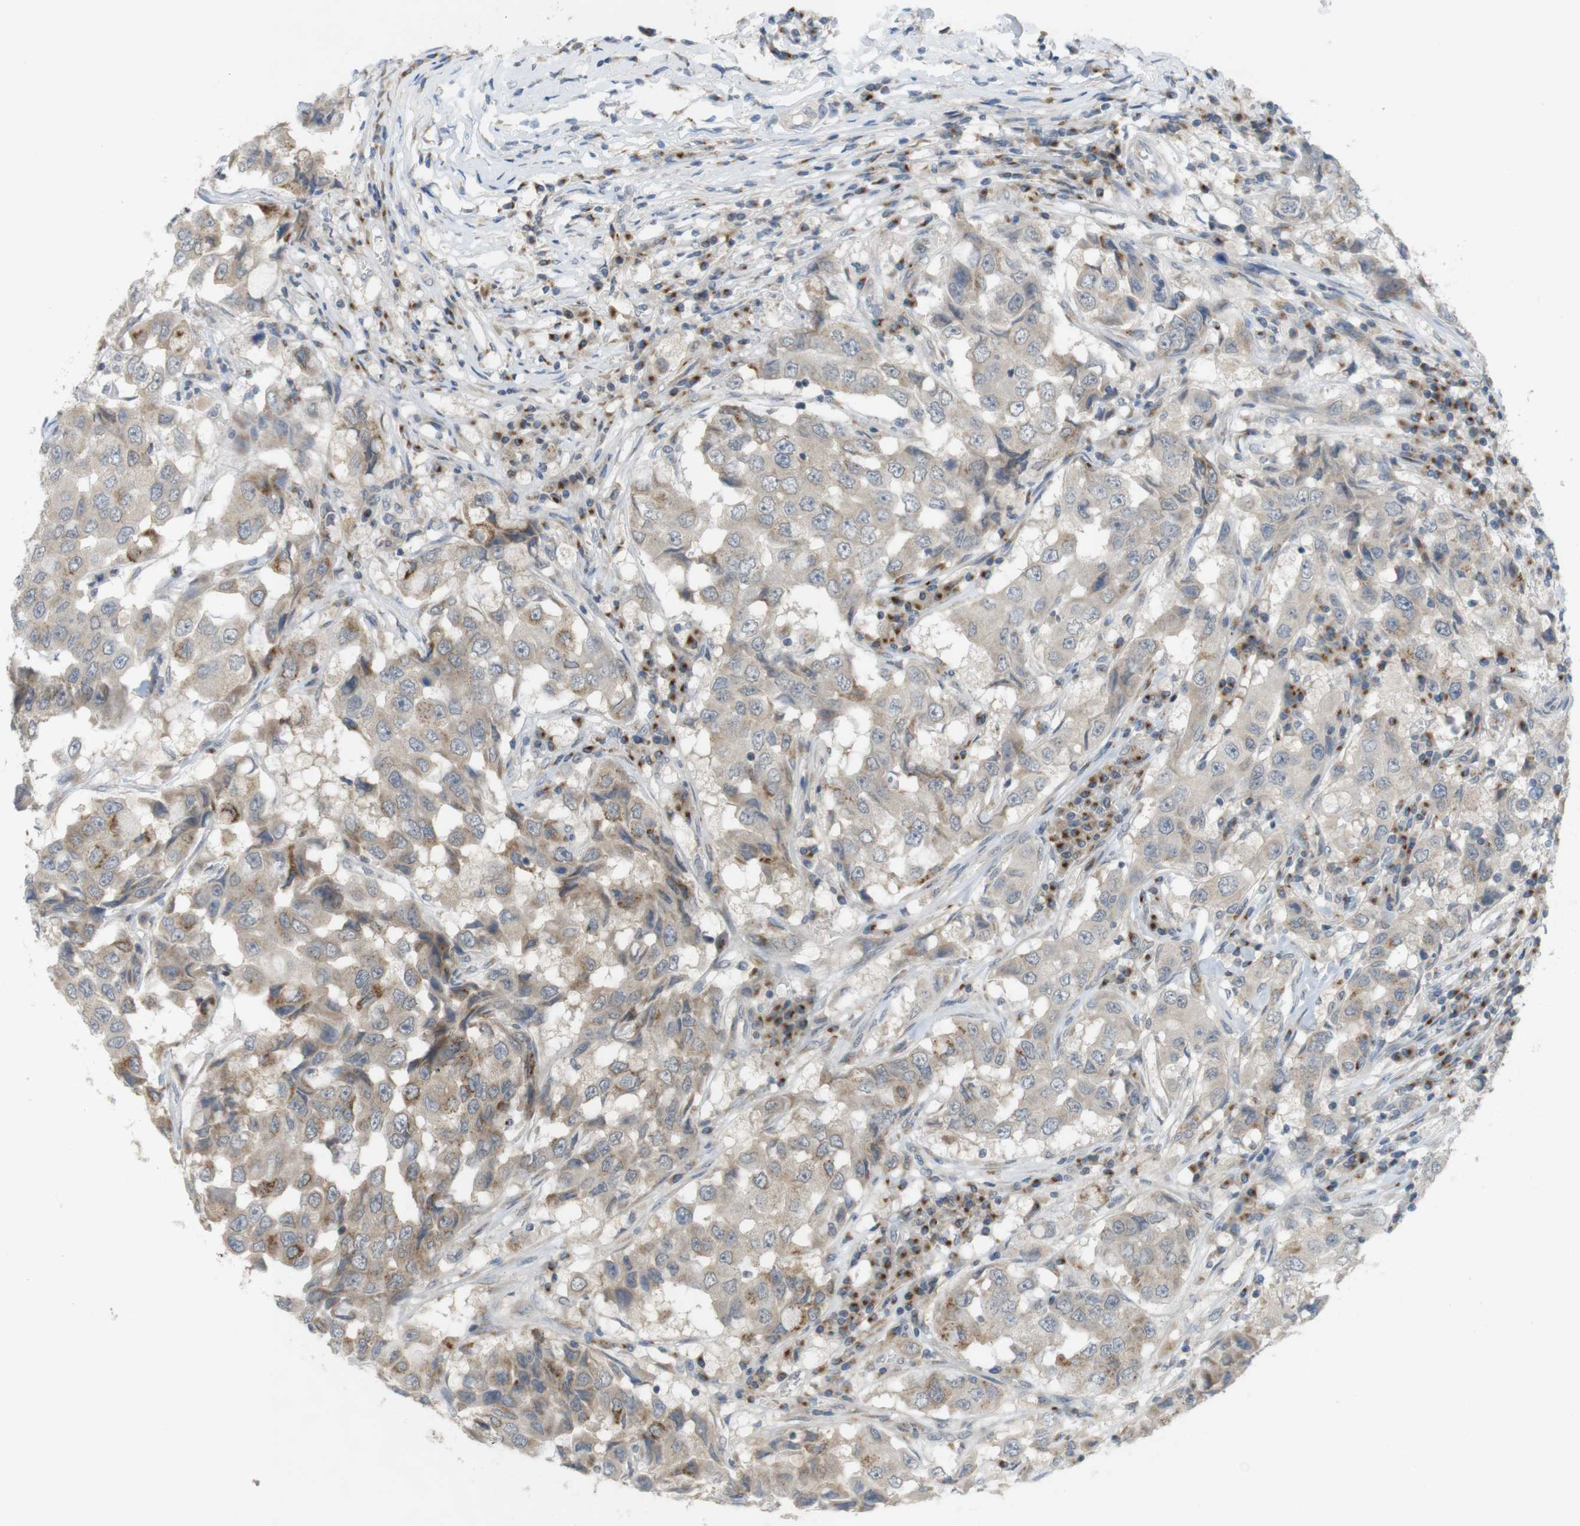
{"staining": {"intensity": "moderate", "quantity": "25%-75%", "location": "cytoplasmic/membranous"}, "tissue": "breast cancer", "cell_type": "Tumor cells", "image_type": "cancer", "snomed": [{"axis": "morphology", "description": "Duct carcinoma"}, {"axis": "topography", "description": "Breast"}], "caption": "Immunohistochemical staining of breast cancer demonstrates medium levels of moderate cytoplasmic/membranous protein expression in approximately 25%-75% of tumor cells.", "gene": "YIPF3", "patient": {"sex": "female", "age": 27}}